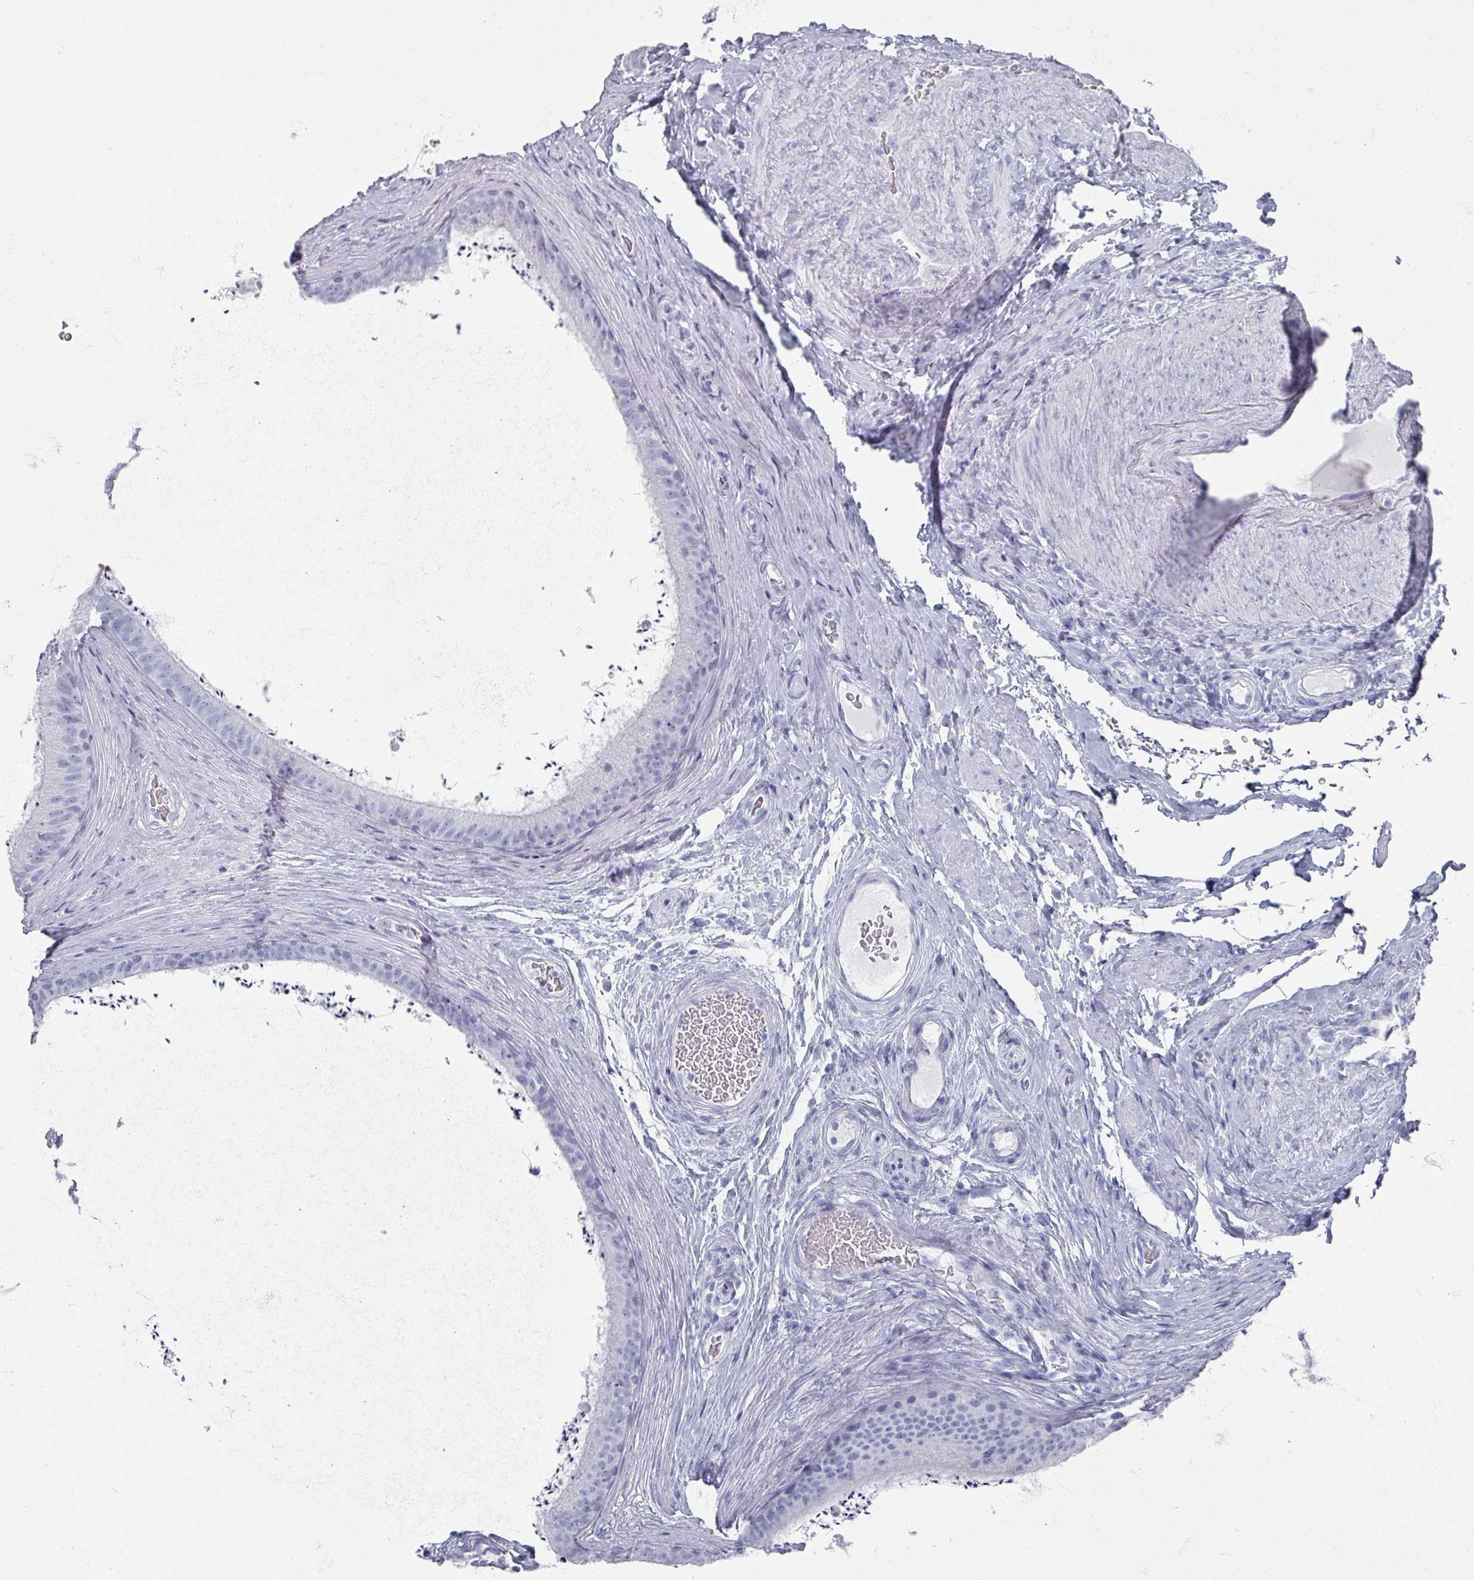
{"staining": {"intensity": "negative", "quantity": "none", "location": "none"}, "tissue": "epididymis", "cell_type": "Glandular cells", "image_type": "normal", "snomed": [{"axis": "morphology", "description": "Normal tissue, NOS"}, {"axis": "topography", "description": "Testis"}, {"axis": "topography", "description": "Epididymis"}], "caption": "IHC micrograph of benign epididymis stained for a protein (brown), which reveals no expression in glandular cells. (DAB IHC with hematoxylin counter stain).", "gene": "OMG", "patient": {"sex": "male", "age": 41}}